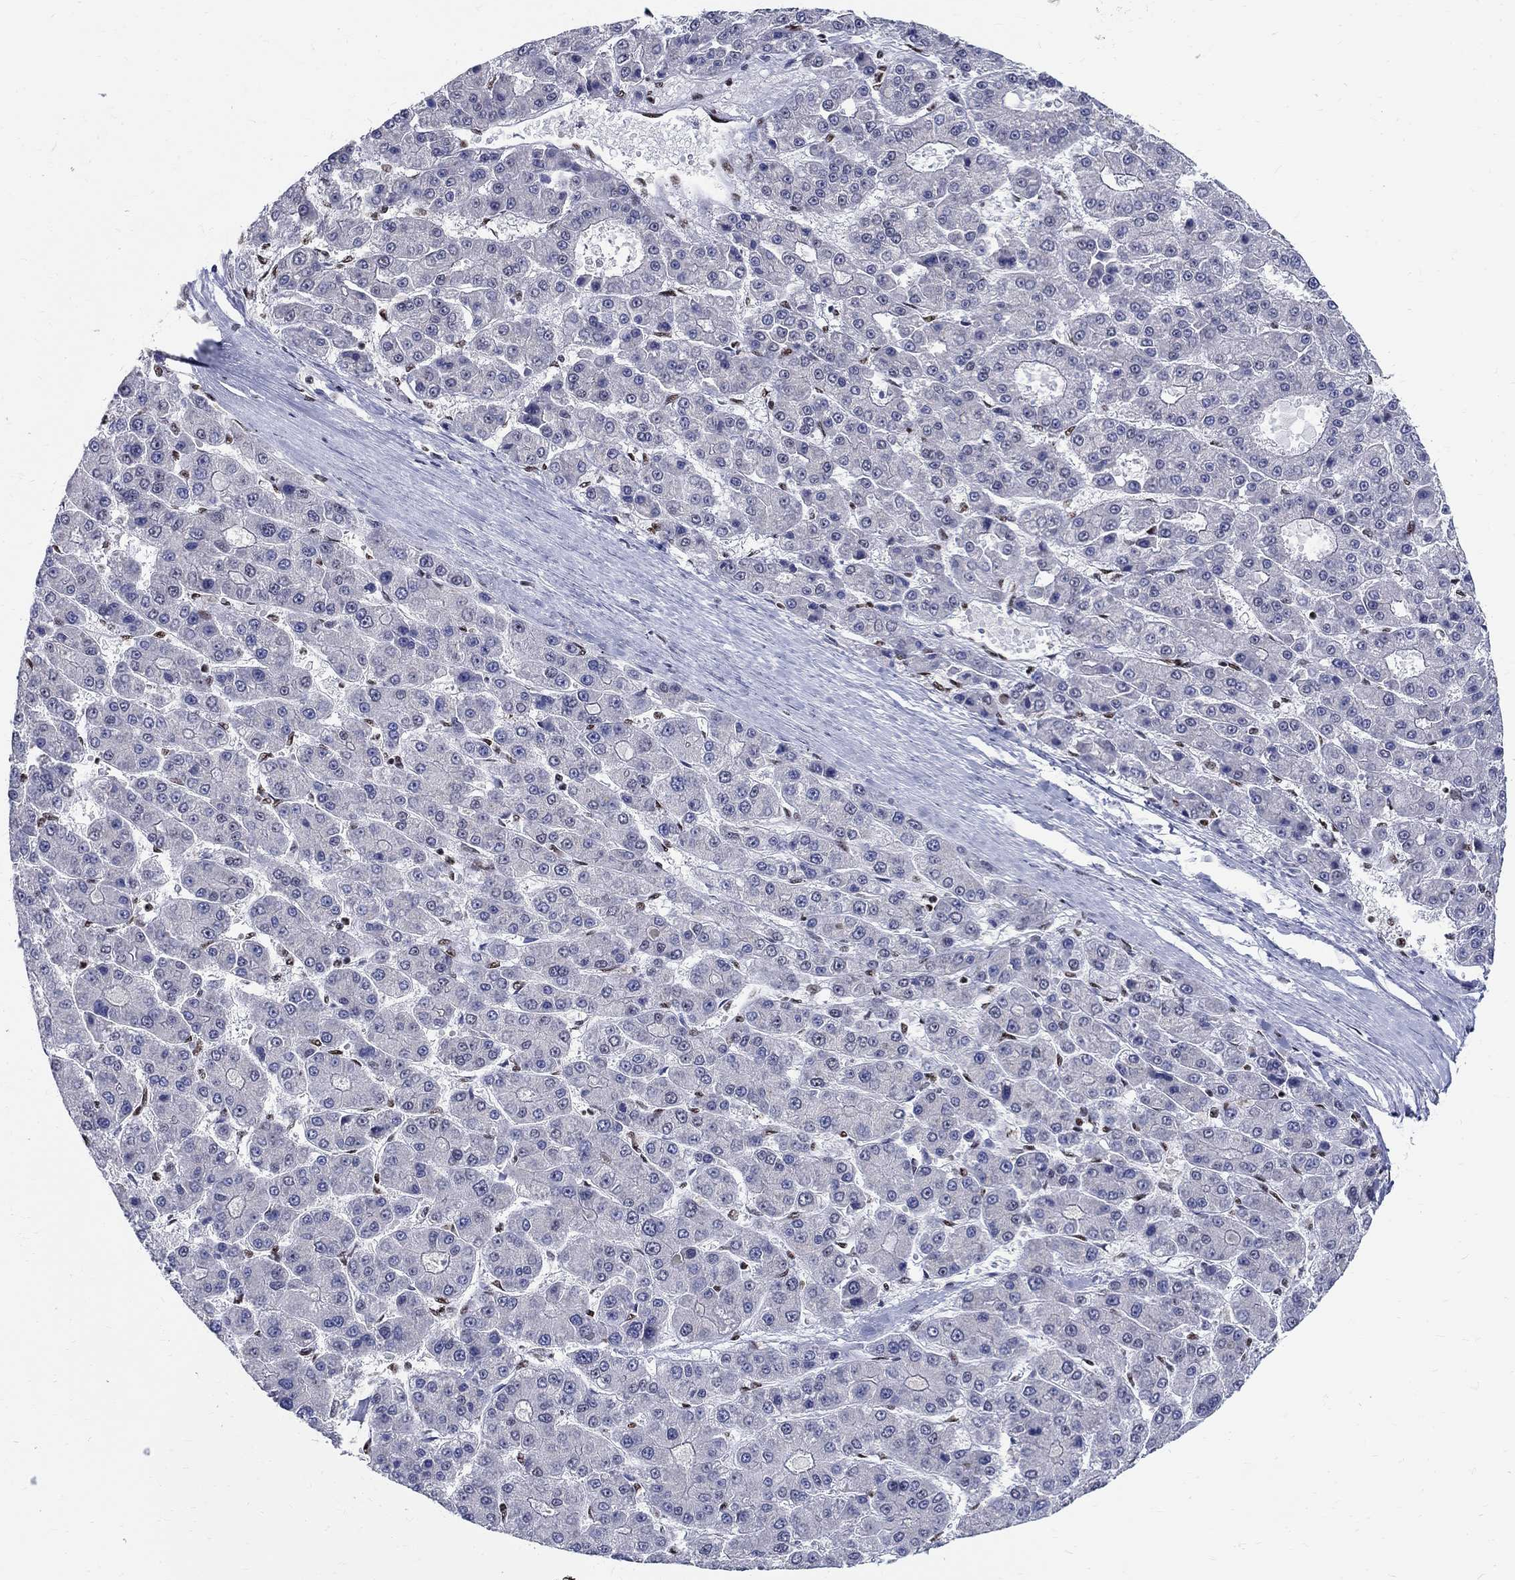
{"staining": {"intensity": "negative", "quantity": "none", "location": "none"}, "tissue": "liver cancer", "cell_type": "Tumor cells", "image_type": "cancer", "snomed": [{"axis": "morphology", "description": "Carcinoma, Hepatocellular, NOS"}, {"axis": "topography", "description": "Liver"}], "caption": "This is an immunohistochemistry photomicrograph of human hepatocellular carcinoma (liver). There is no positivity in tumor cells.", "gene": "FBXO16", "patient": {"sex": "male", "age": 70}}